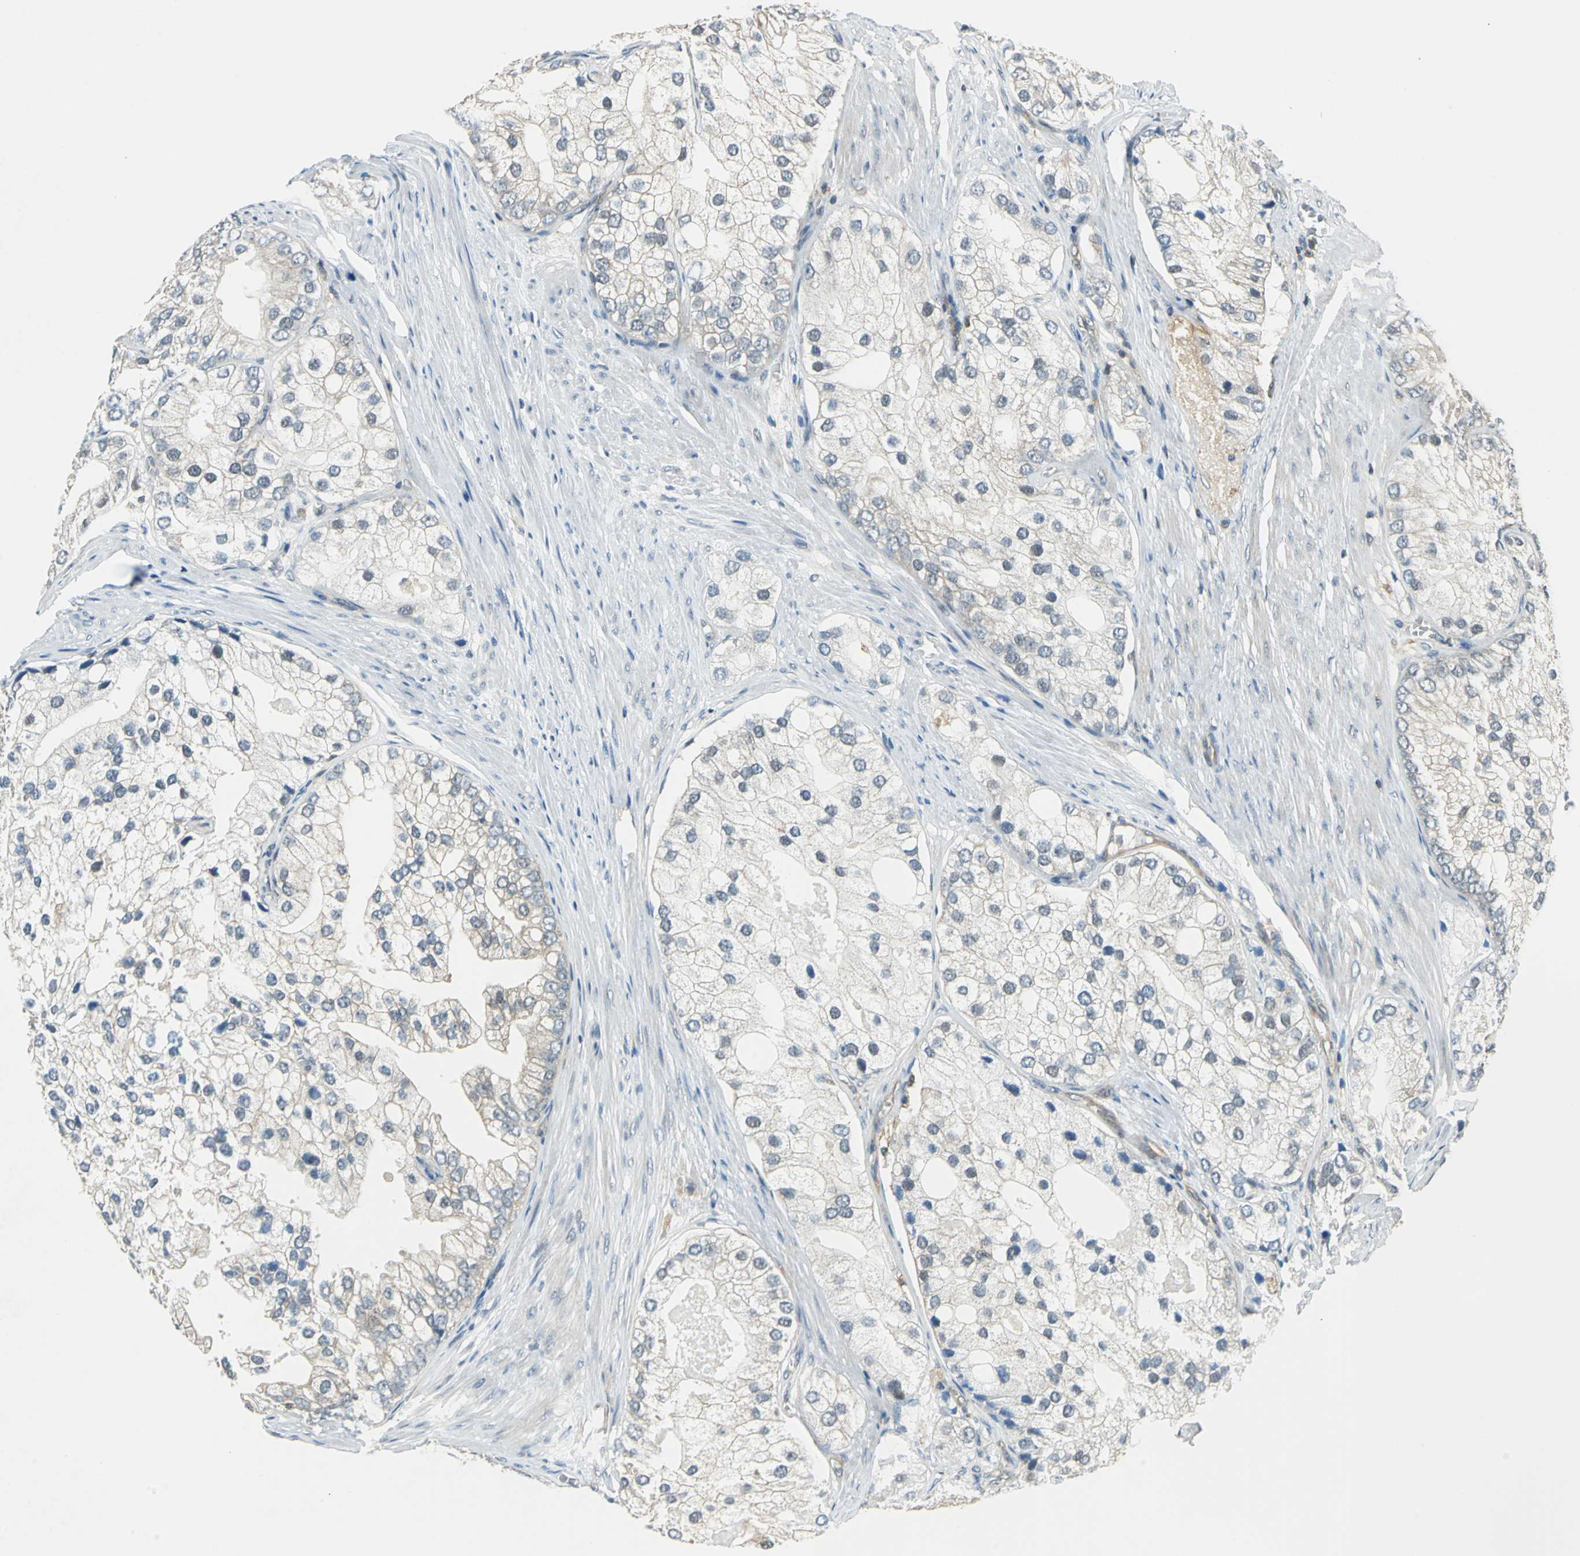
{"staining": {"intensity": "weak", "quantity": "<25%", "location": "cytoplasmic/membranous"}, "tissue": "prostate cancer", "cell_type": "Tumor cells", "image_type": "cancer", "snomed": [{"axis": "morphology", "description": "Adenocarcinoma, Low grade"}, {"axis": "topography", "description": "Prostate"}], "caption": "Immunohistochemical staining of prostate cancer (adenocarcinoma (low-grade)) exhibits no significant expression in tumor cells.", "gene": "ARPC3", "patient": {"sex": "male", "age": 69}}